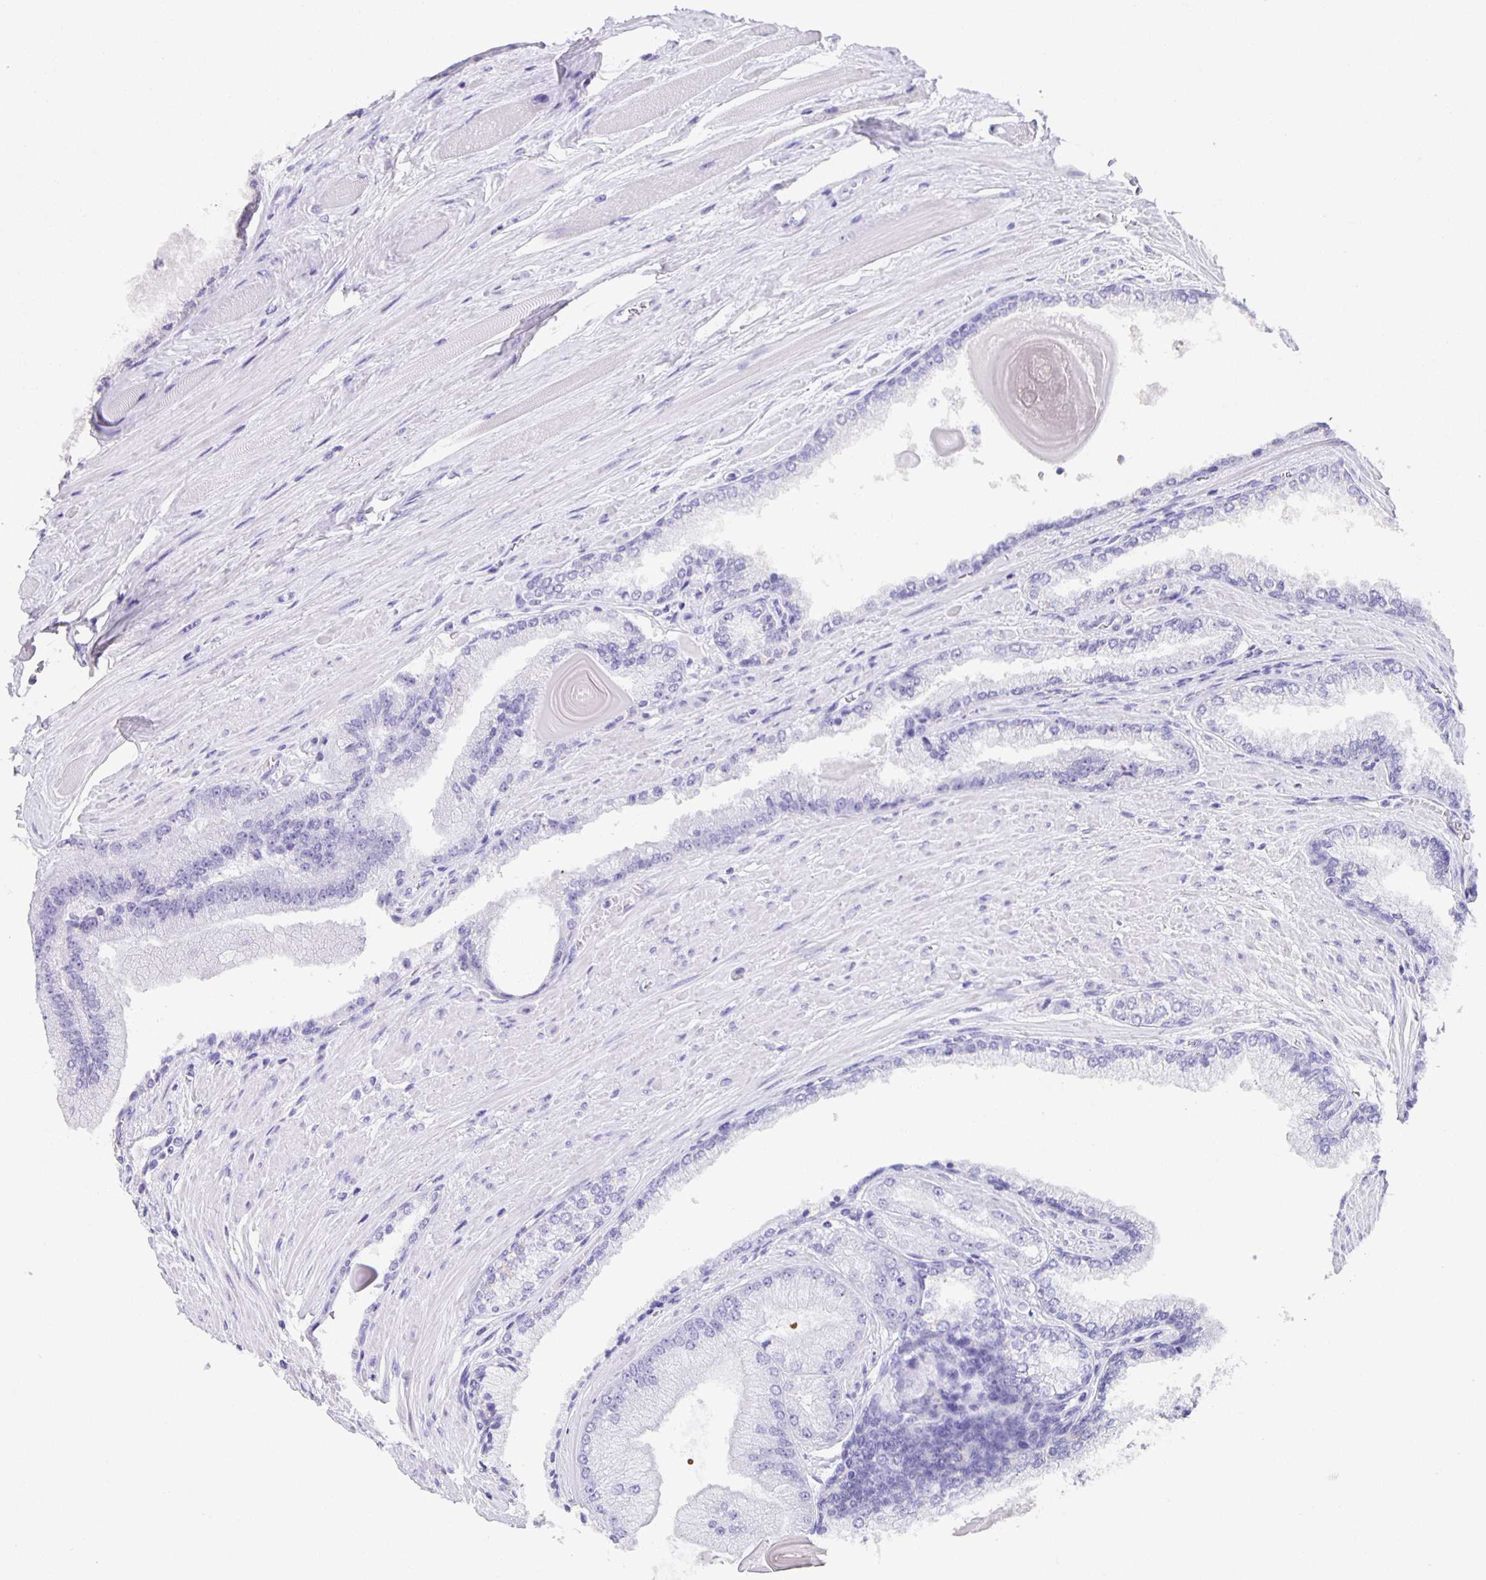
{"staining": {"intensity": "negative", "quantity": "none", "location": "none"}, "tissue": "prostate cancer", "cell_type": "Tumor cells", "image_type": "cancer", "snomed": [{"axis": "morphology", "description": "Adenocarcinoma, Low grade"}, {"axis": "topography", "description": "Prostate"}], "caption": "This is a image of immunohistochemistry (IHC) staining of prostate cancer, which shows no positivity in tumor cells.", "gene": "GUCA2A", "patient": {"sex": "male", "age": 67}}